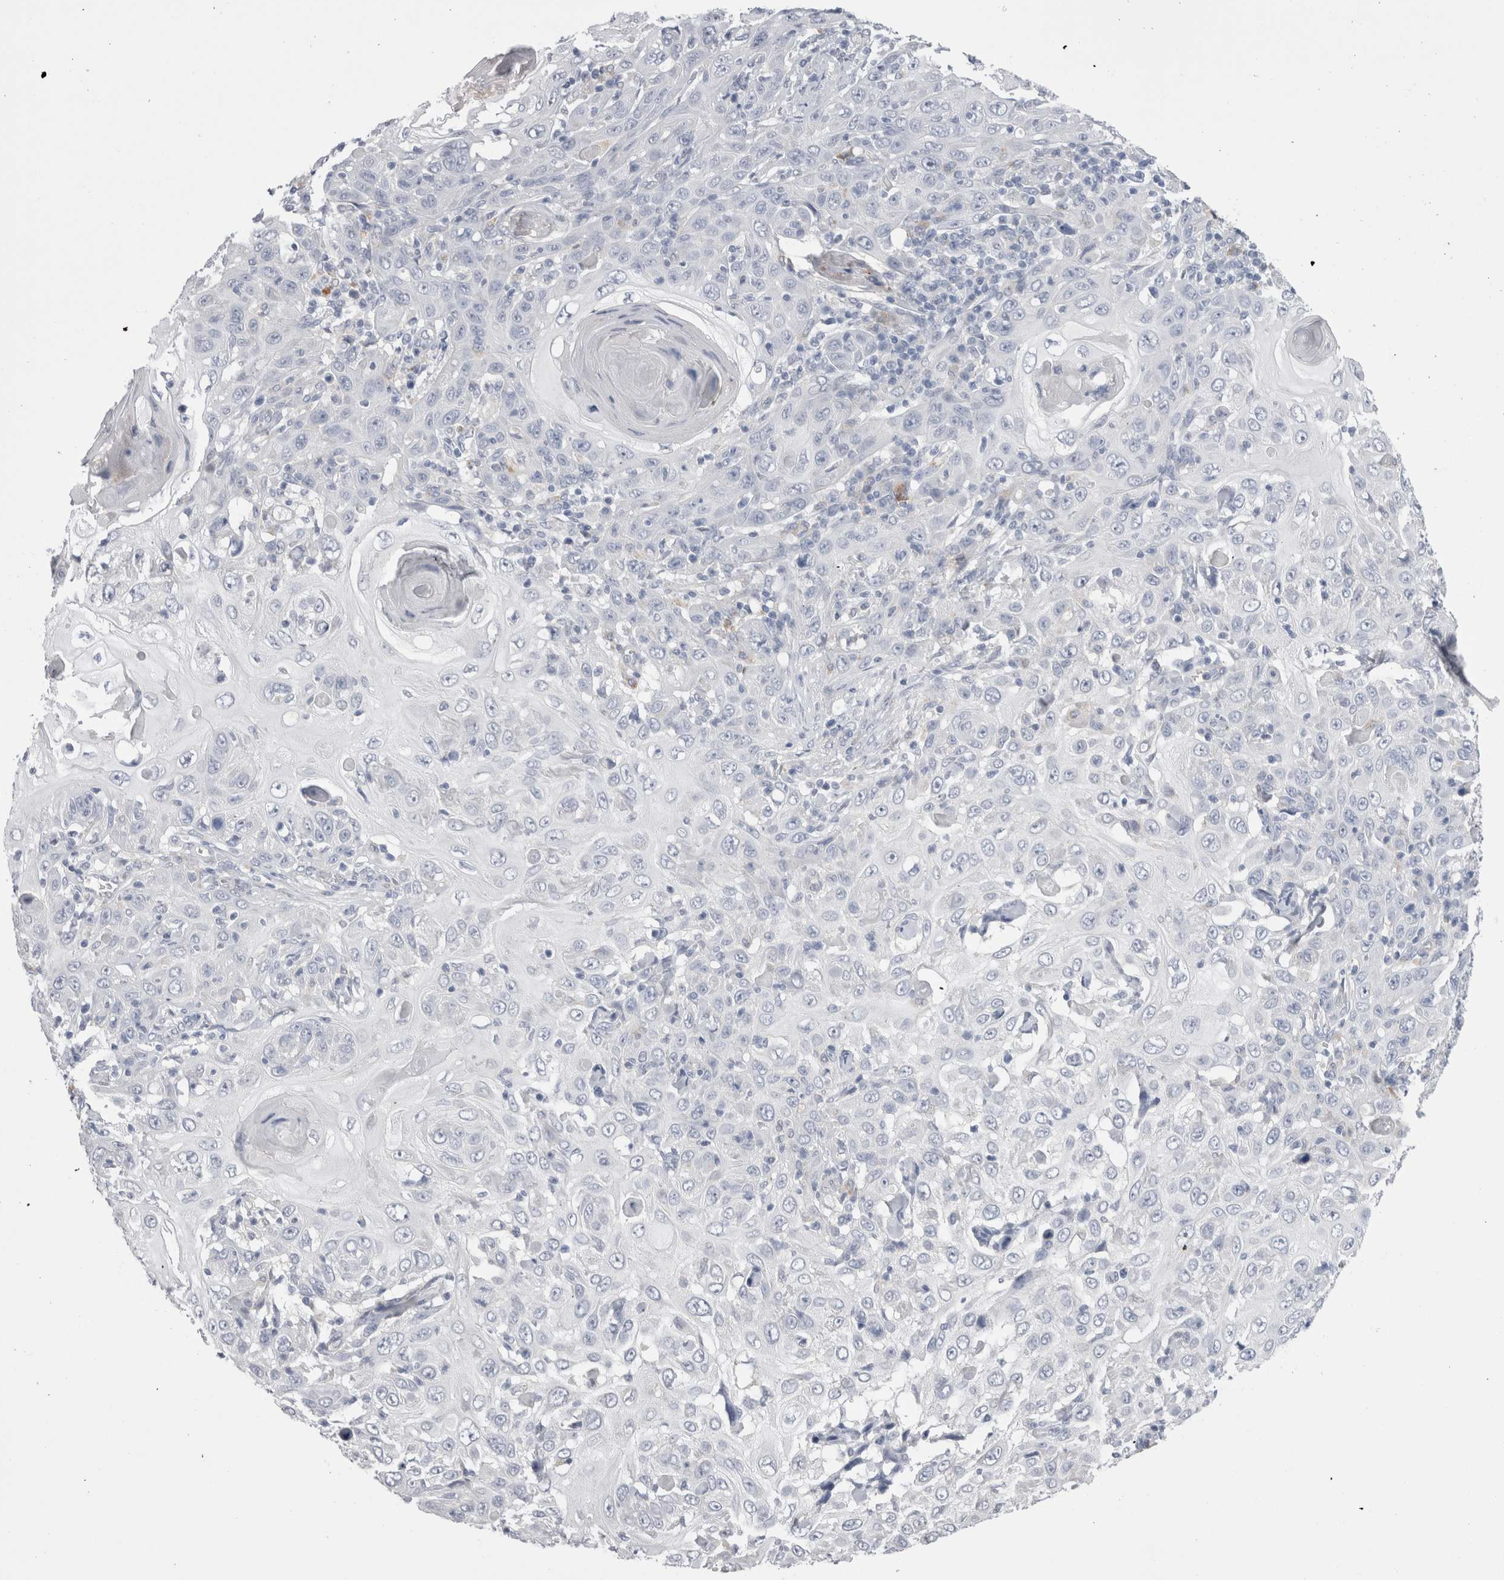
{"staining": {"intensity": "negative", "quantity": "none", "location": "none"}, "tissue": "skin cancer", "cell_type": "Tumor cells", "image_type": "cancer", "snomed": [{"axis": "morphology", "description": "Squamous cell carcinoma, NOS"}, {"axis": "topography", "description": "Skin"}], "caption": "DAB (3,3'-diaminobenzidine) immunohistochemical staining of skin cancer (squamous cell carcinoma) shows no significant staining in tumor cells.", "gene": "EPDR1", "patient": {"sex": "female", "age": 88}}